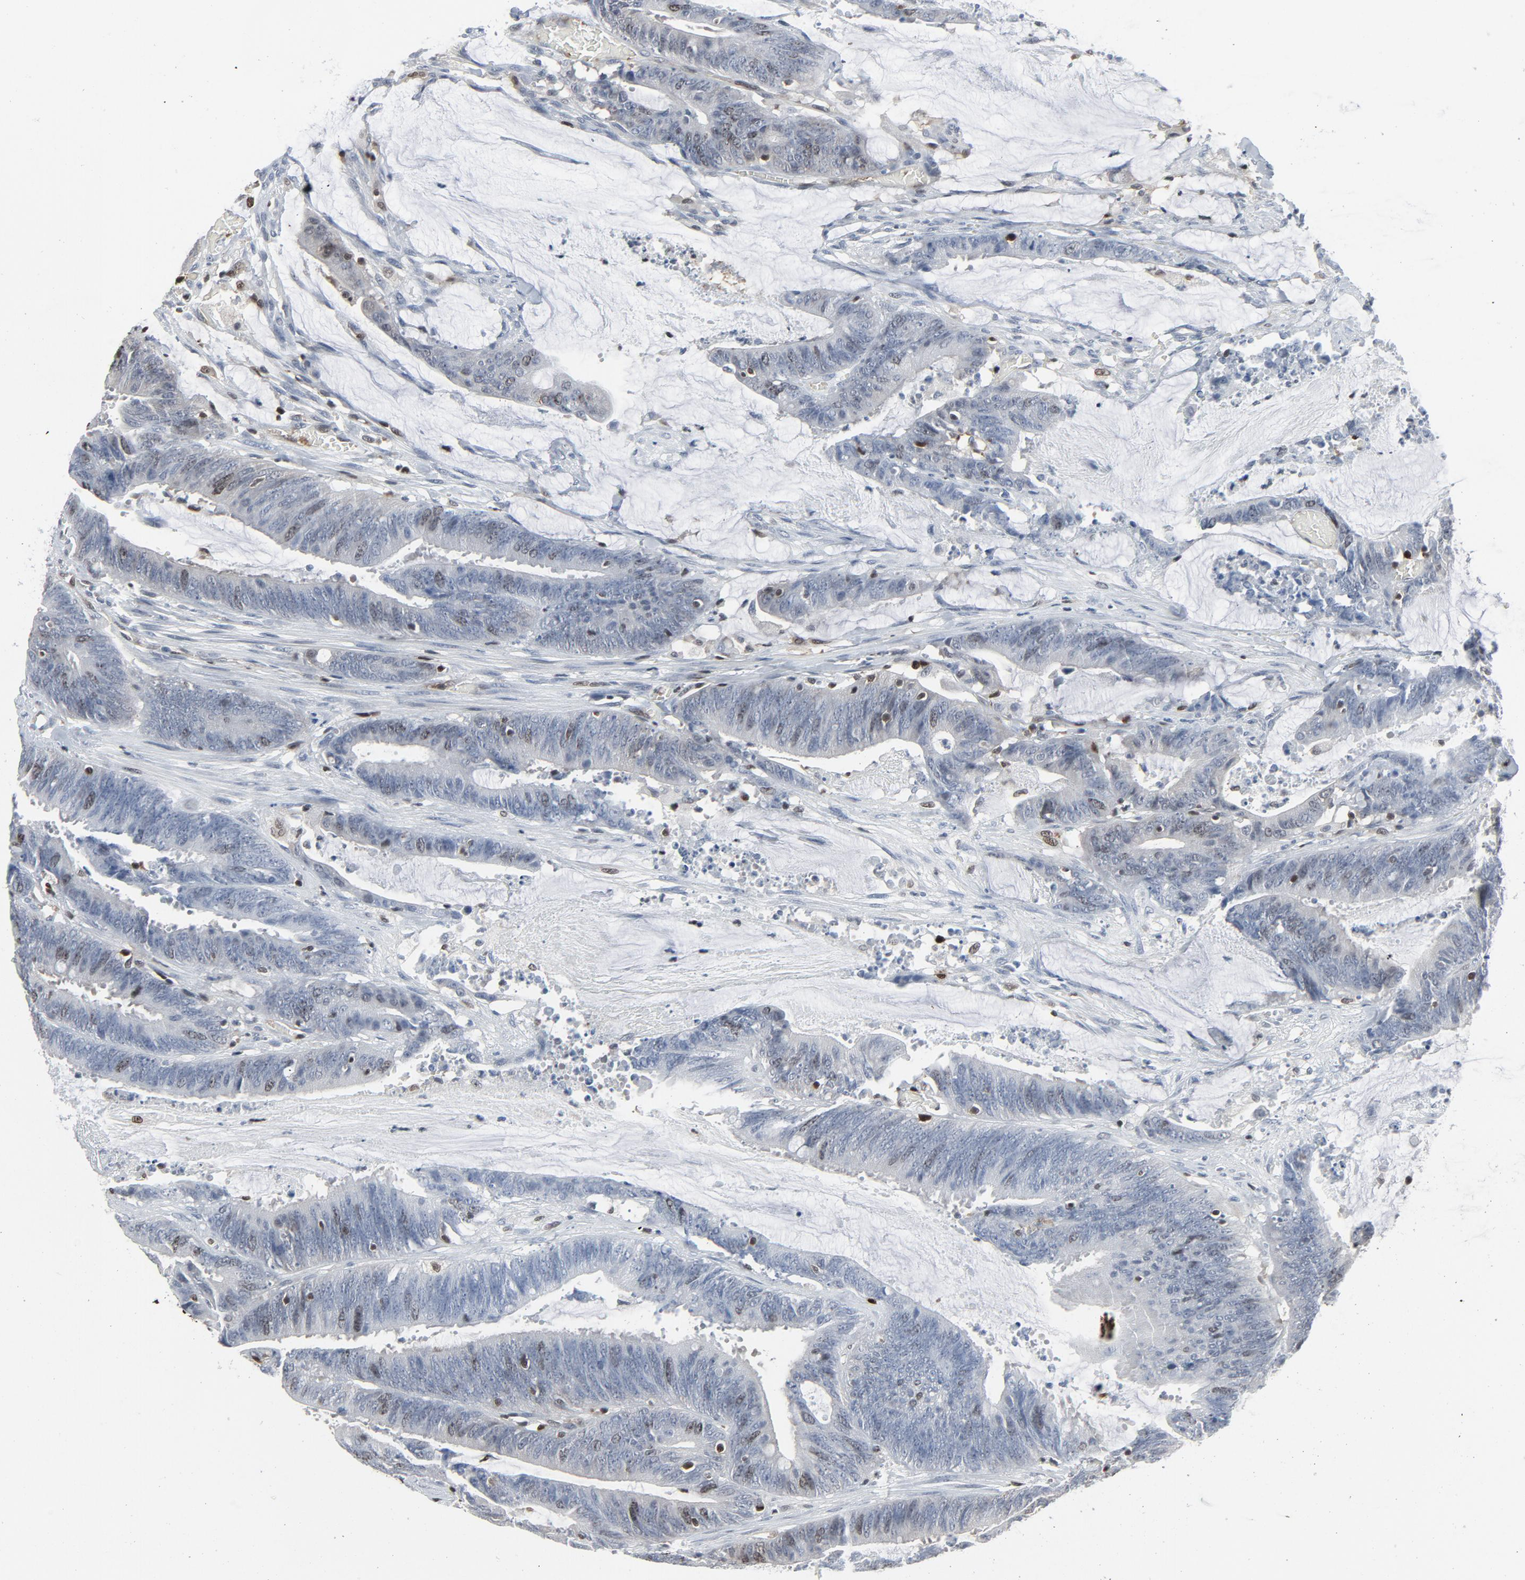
{"staining": {"intensity": "negative", "quantity": "none", "location": "none"}, "tissue": "colorectal cancer", "cell_type": "Tumor cells", "image_type": "cancer", "snomed": [{"axis": "morphology", "description": "Adenocarcinoma, NOS"}, {"axis": "topography", "description": "Rectum"}], "caption": "This is an immunohistochemistry micrograph of colorectal adenocarcinoma. There is no staining in tumor cells.", "gene": "STAT5A", "patient": {"sex": "female", "age": 66}}